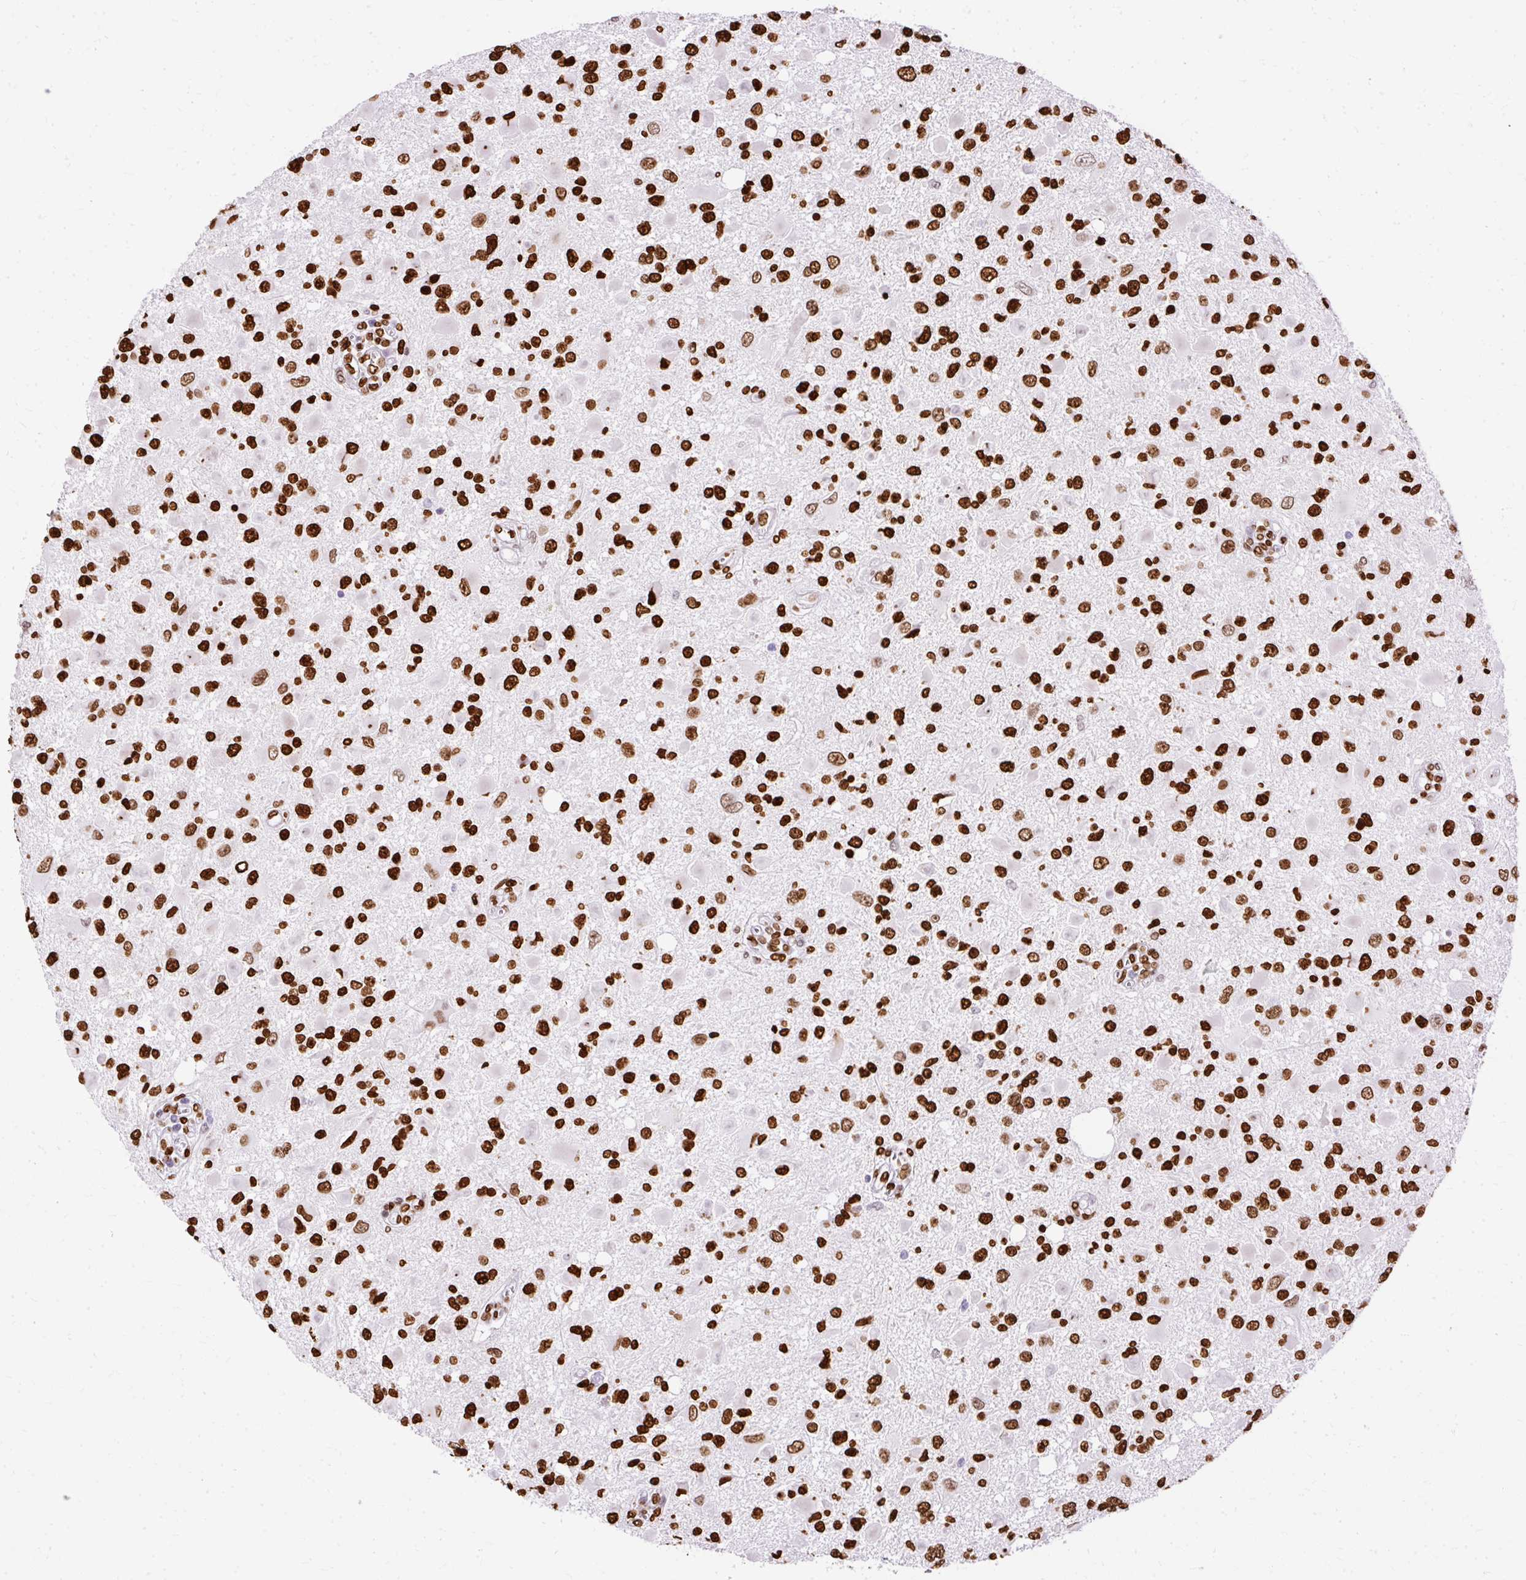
{"staining": {"intensity": "strong", "quantity": ">75%", "location": "nuclear"}, "tissue": "glioma", "cell_type": "Tumor cells", "image_type": "cancer", "snomed": [{"axis": "morphology", "description": "Glioma, malignant, High grade"}, {"axis": "topography", "description": "Brain"}], "caption": "Malignant high-grade glioma stained with a protein marker exhibits strong staining in tumor cells.", "gene": "TMEM184C", "patient": {"sex": "male", "age": 53}}